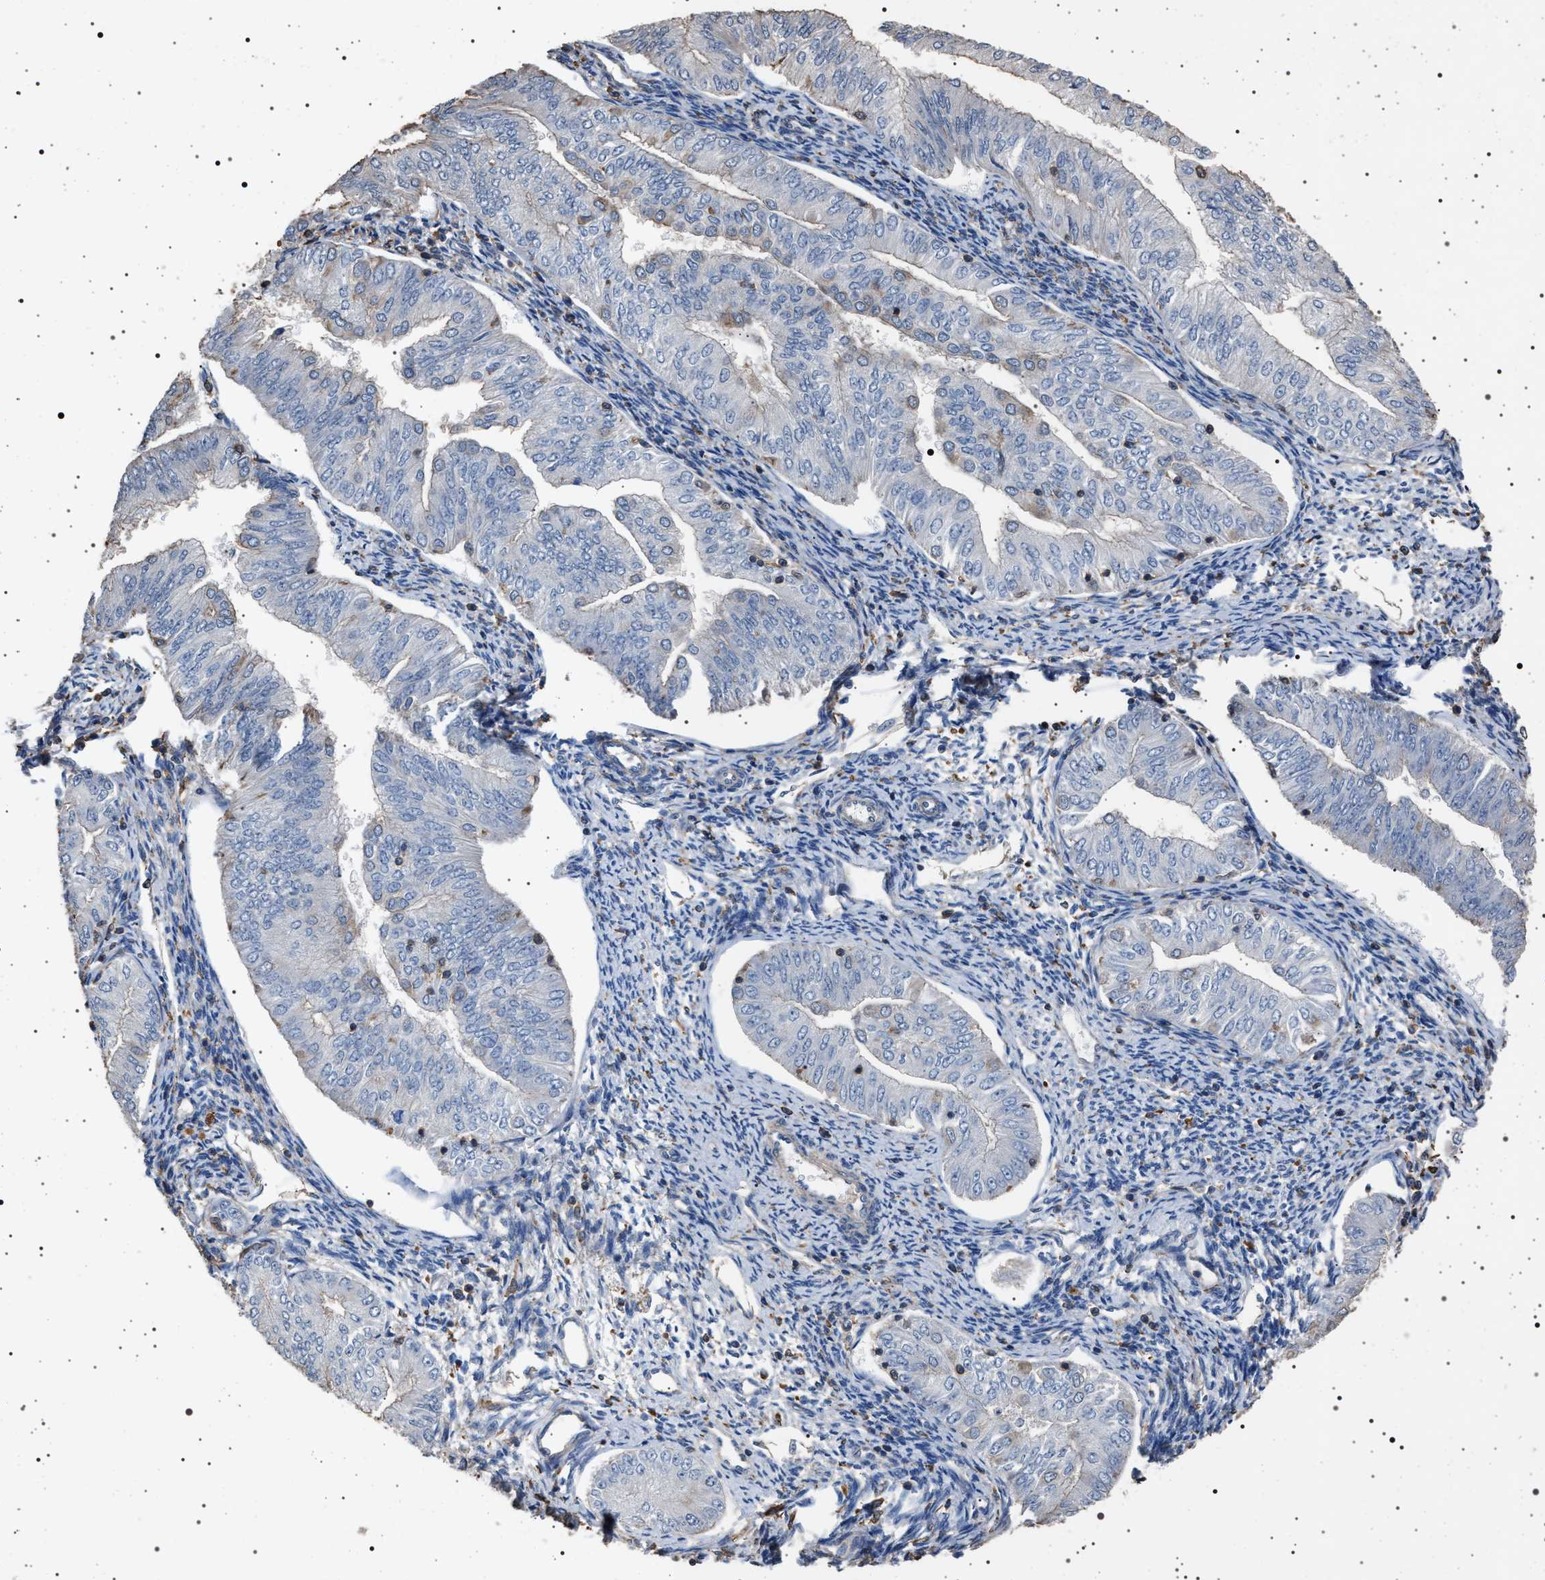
{"staining": {"intensity": "negative", "quantity": "none", "location": "none"}, "tissue": "endometrial cancer", "cell_type": "Tumor cells", "image_type": "cancer", "snomed": [{"axis": "morphology", "description": "Normal tissue, NOS"}, {"axis": "morphology", "description": "Adenocarcinoma, NOS"}, {"axis": "topography", "description": "Endometrium"}], "caption": "A high-resolution image shows immunohistochemistry (IHC) staining of endometrial adenocarcinoma, which demonstrates no significant staining in tumor cells.", "gene": "SMAP2", "patient": {"sex": "female", "age": 53}}